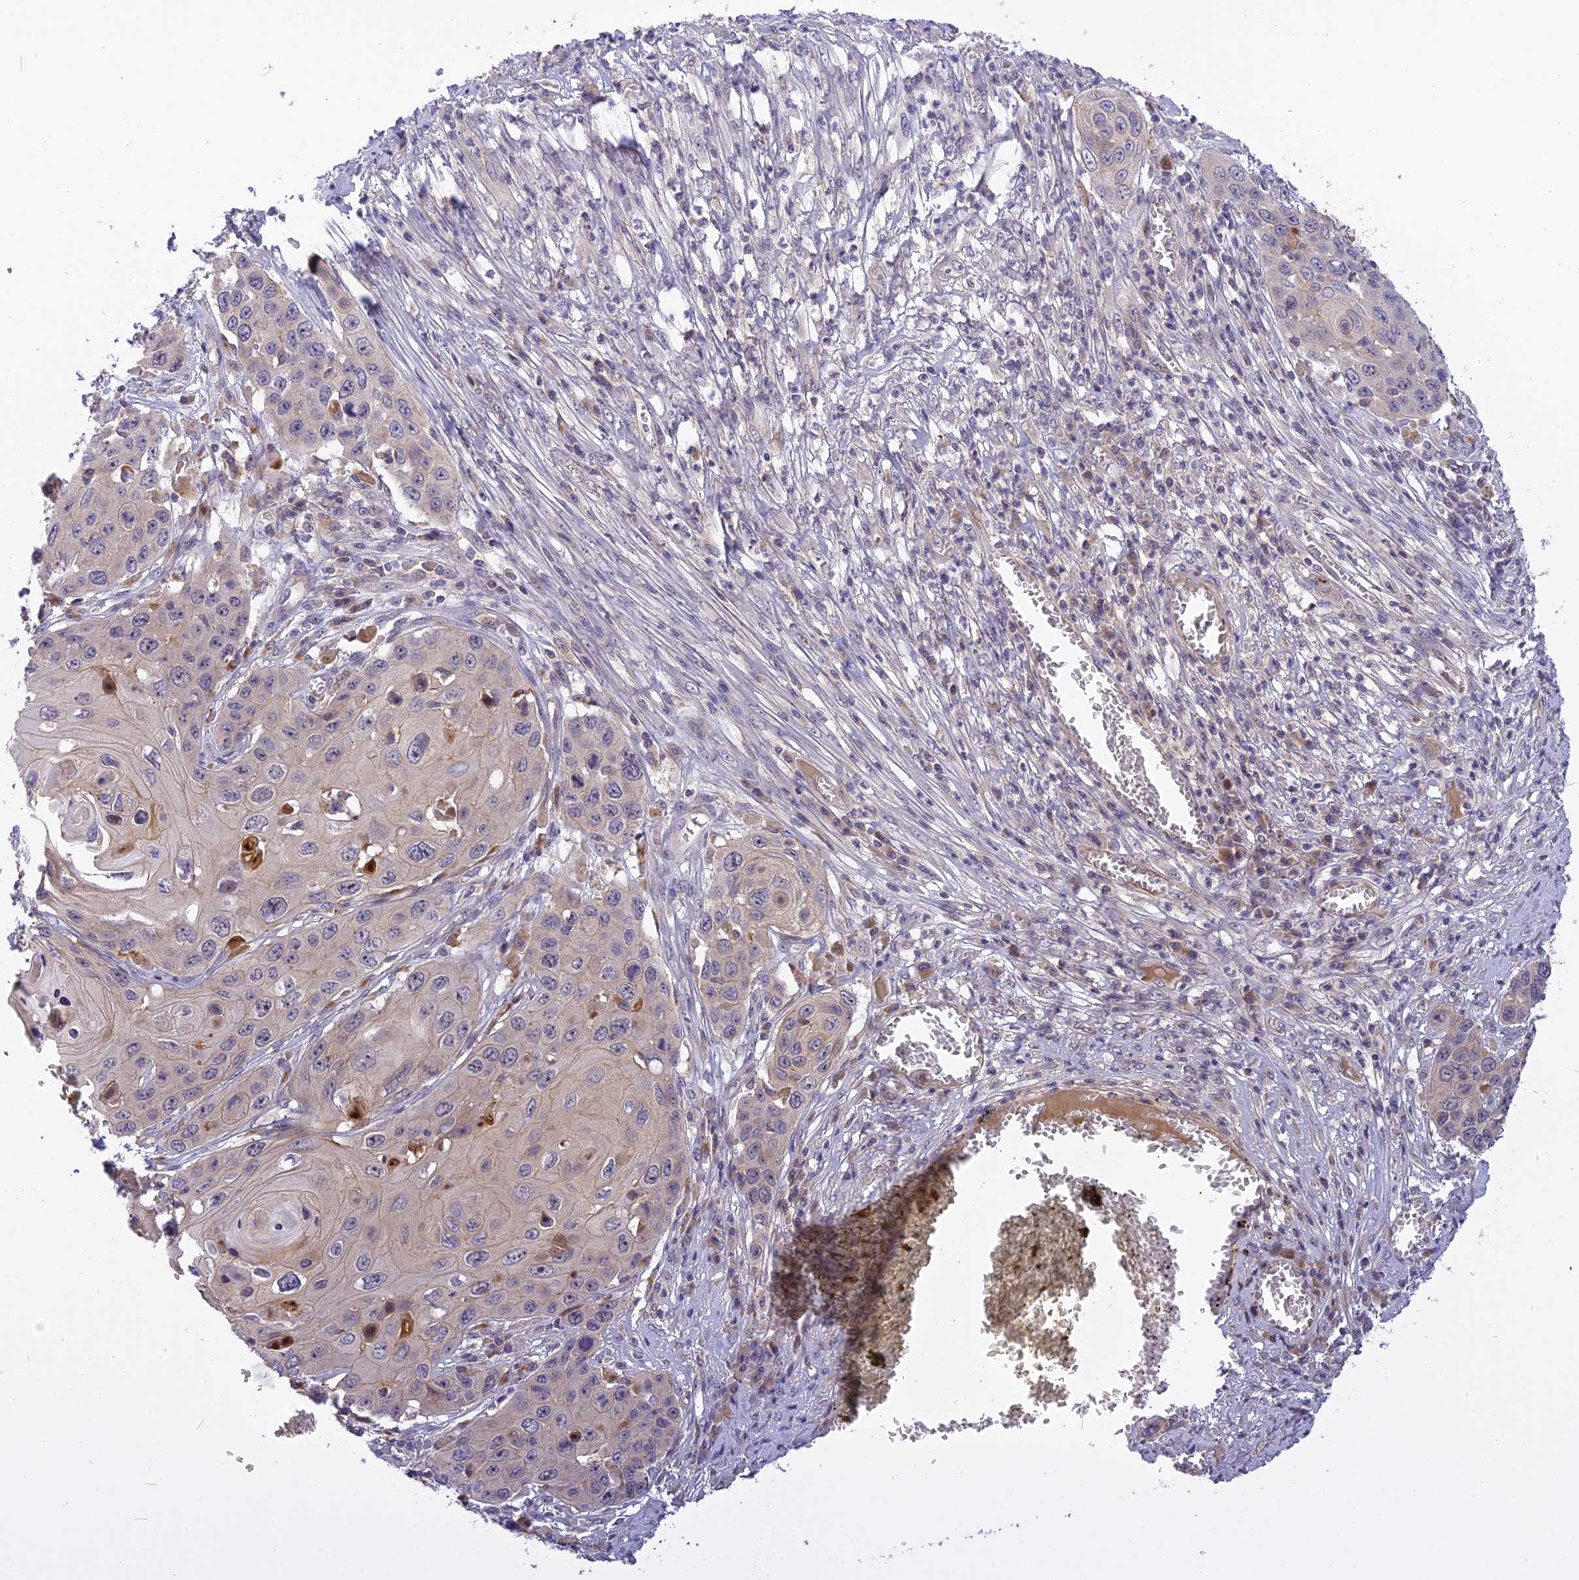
{"staining": {"intensity": "negative", "quantity": "none", "location": "none"}, "tissue": "skin cancer", "cell_type": "Tumor cells", "image_type": "cancer", "snomed": [{"axis": "morphology", "description": "Squamous cell carcinoma, NOS"}, {"axis": "topography", "description": "Skin"}], "caption": "This photomicrograph is of skin cancer stained with IHC to label a protein in brown with the nuclei are counter-stained blue. There is no positivity in tumor cells.", "gene": "FNIP2", "patient": {"sex": "male", "age": 55}}